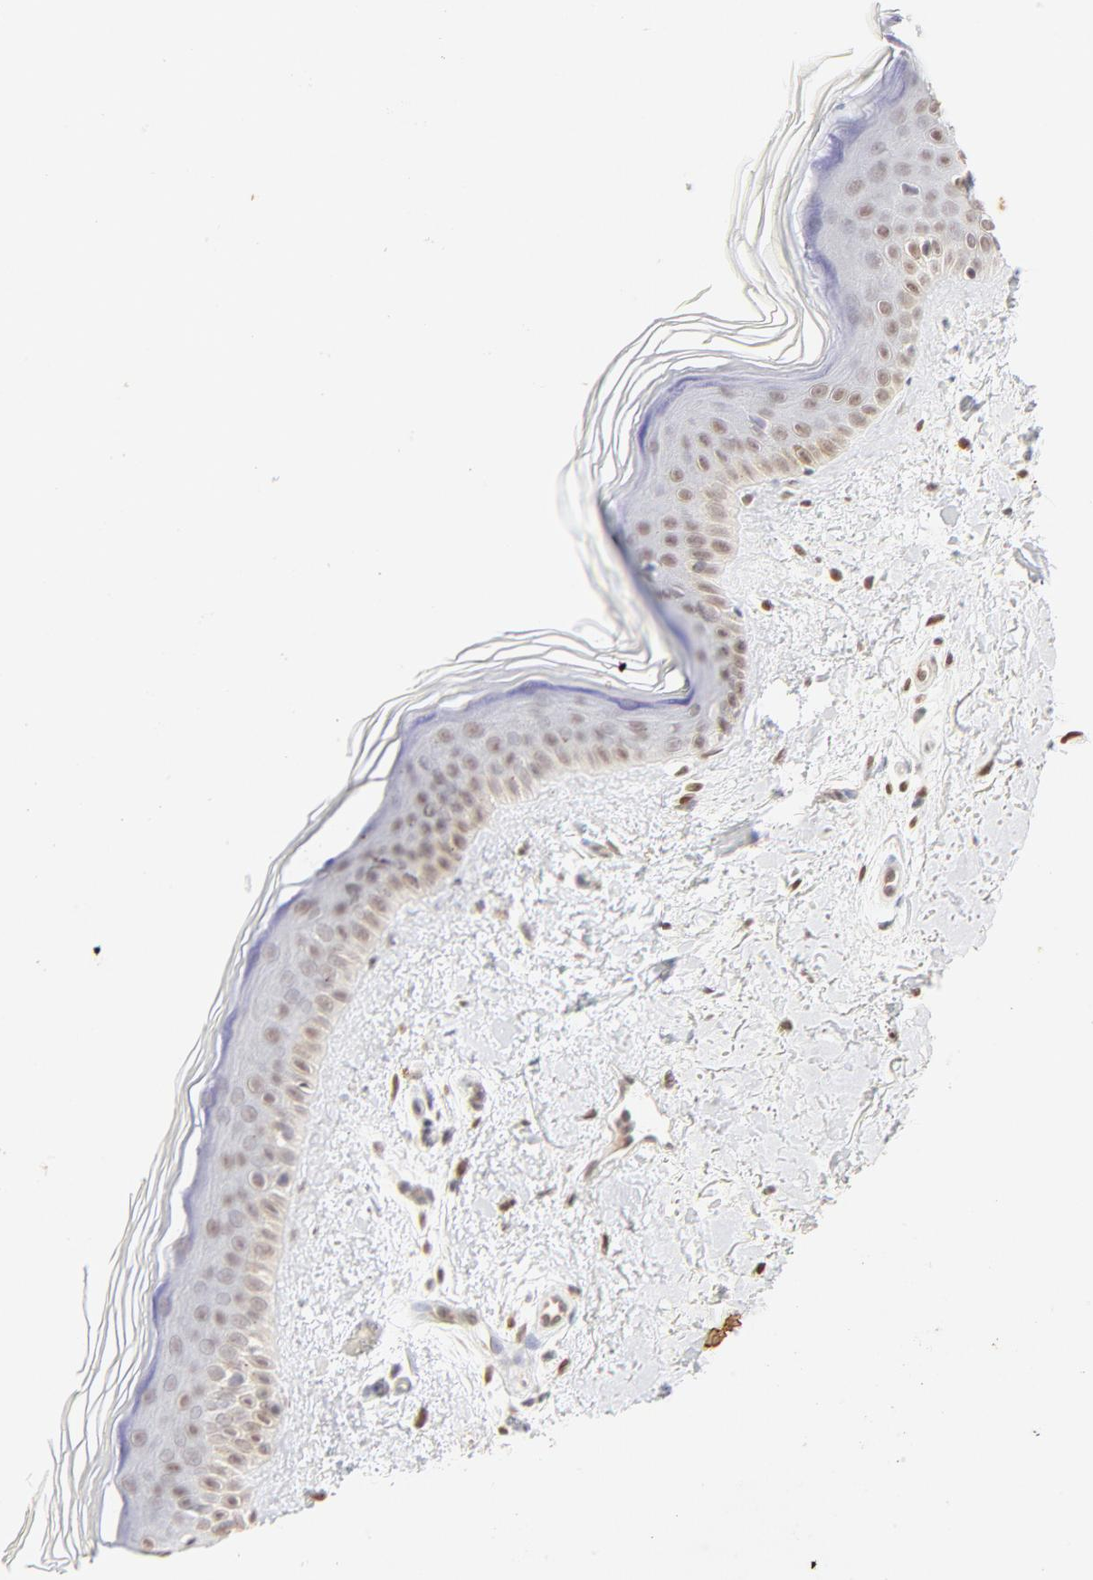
{"staining": {"intensity": "moderate", "quantity": ">75%", "location": "nuclear"}, "tissue": "skin", "cell_type": "Fibroblasts", "image_type": "normal", "snomed": [{"axis": "morphology", "description": "Normal tissue, NOS"}, {"axis": "topography", "description": "Skin"}], "caption": "Unremarkable skin demonstrates moderate nuclear staining in approximately >75% of fibroblasts, visualized by immunohistochemistry. Immunohistochemistry (ihc) stains the protein of interest in brown and the nuclei are stained blue.", "gene": "PBX1", "patient": {"sex": "female", "age": 19}}